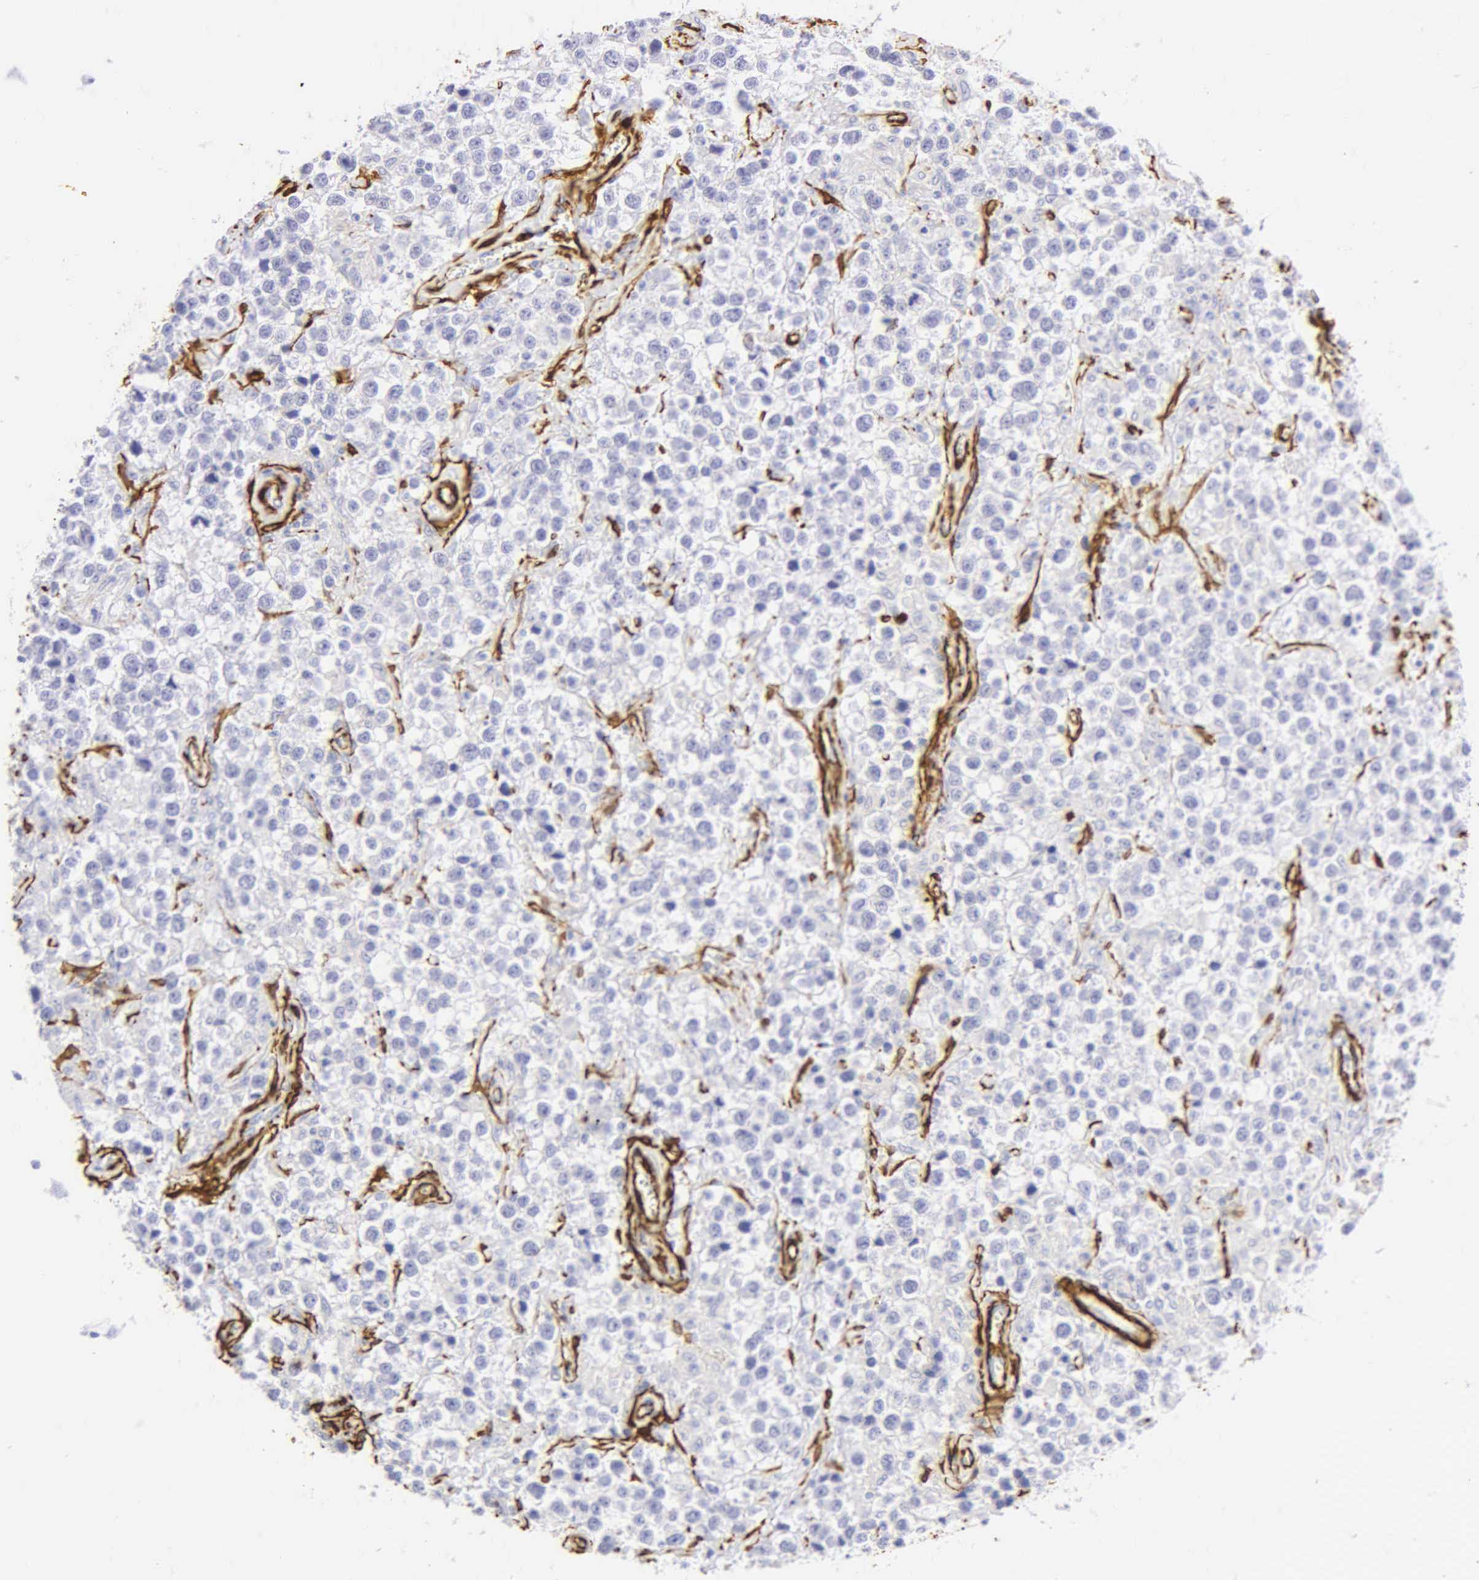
{"staining": {"intensity": "negative", "quantity": "none", "location": "none"}, "tissue": "testis cancer", "cell_type": "Tumor cells", "image_type": "cancer", "snomed": [{"axis": "morphology", "description": "Seminoma, NOS"}, {"axis": "topography", "description": "Testis"}], "caption": "IHC of human testis cancer (seminoma) demonstrates no staining in tumor cells. The staining was performed using DAB to visualize the protein expression in brown, while the nuclei were stained in blue with hematoxylin (Magnification: 20x).", "gene": "ACTA2", "patient": {"sex": "male", "age": 43}}